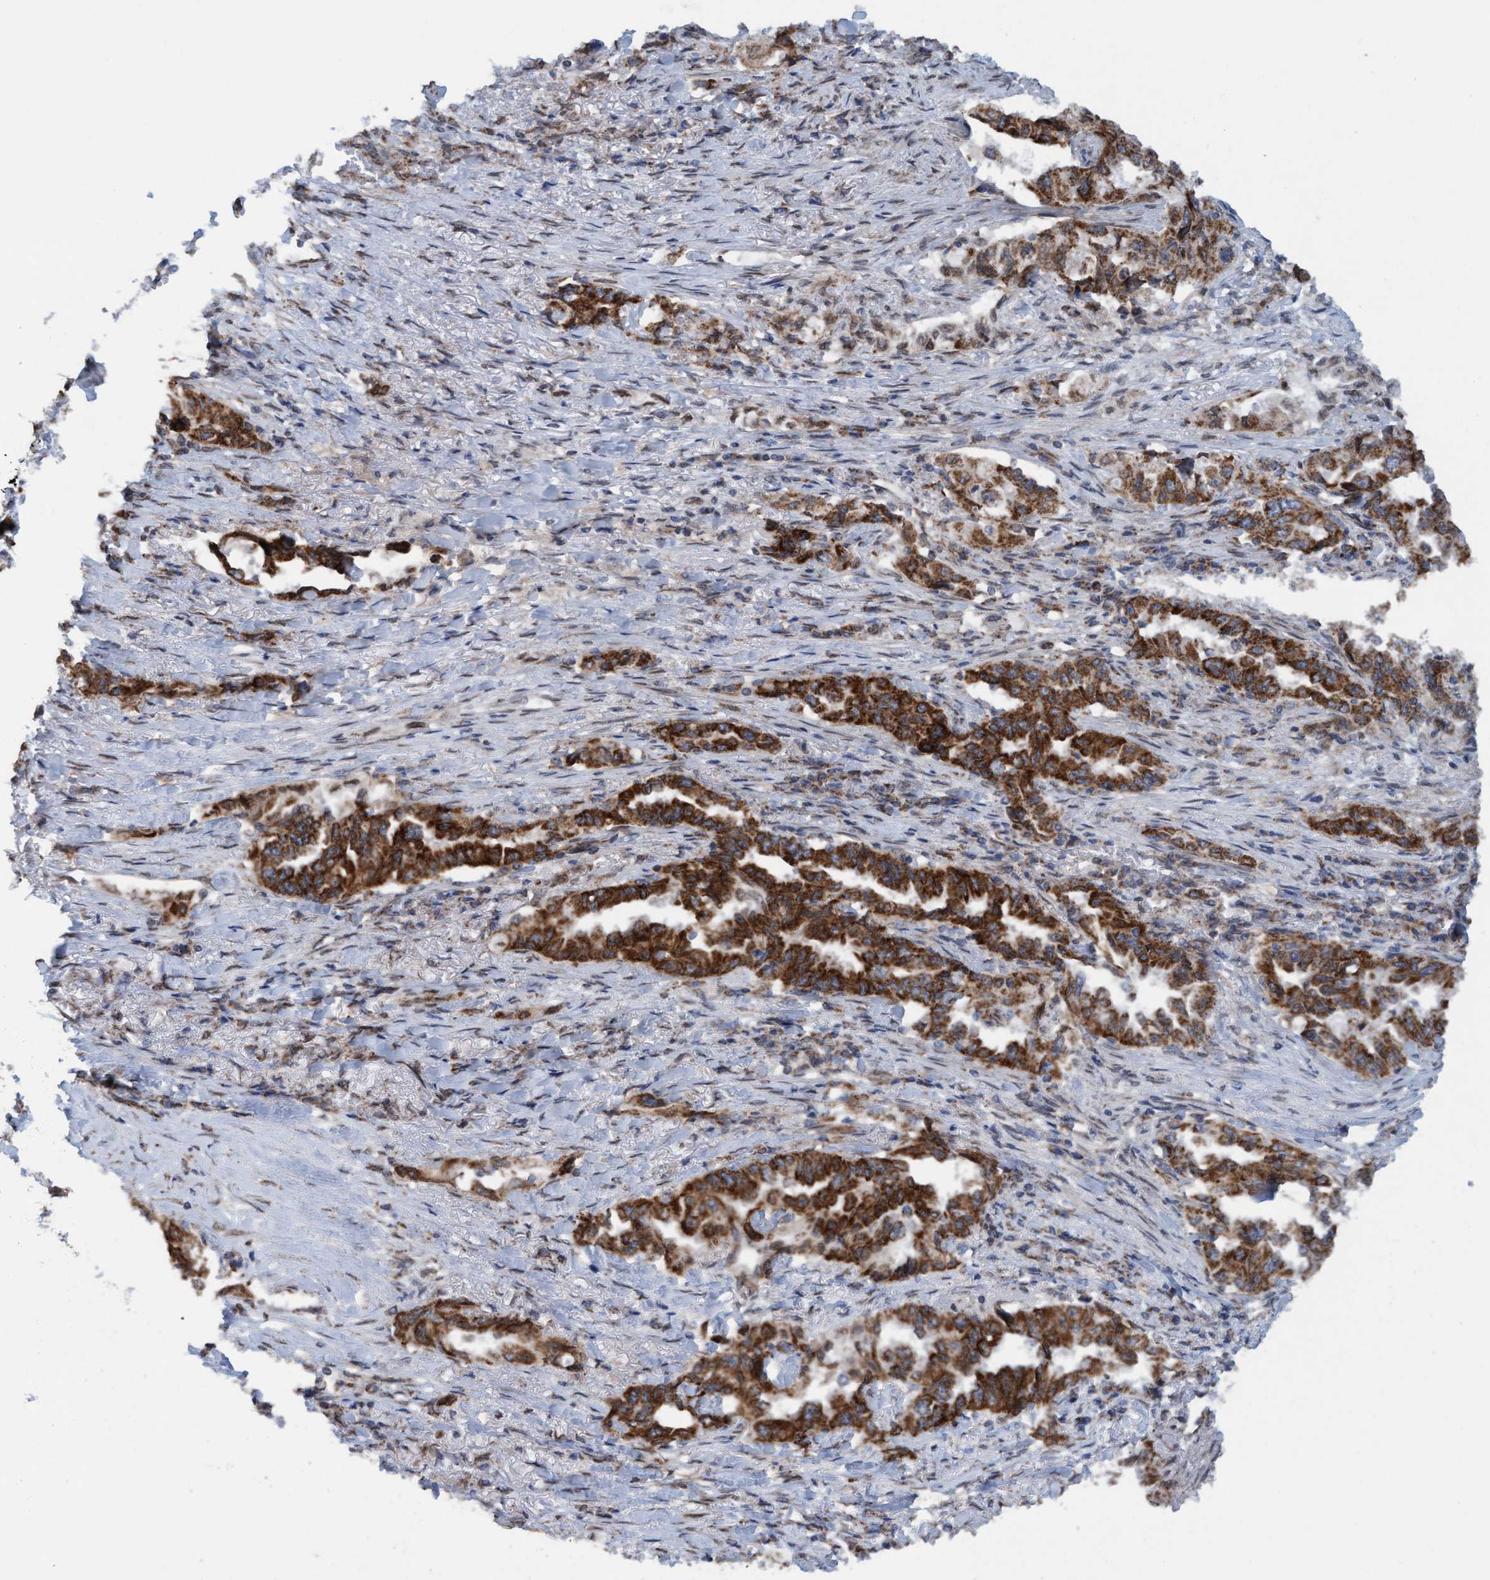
{"staining": {"intensity": "strong", "quantity": ">75%", "location": "cytoplasmic/membranous"}, "tissue": "lung cancer", "cell_type": "Tumor cells", "image_type": "cancer", "snomed": [{"axis": "morphology", "description": "Adenocarcinoma, NOS"}, {"axis": "topography", "description": "Lung"}], "caption": "DAB immunohistochemical staining of human lung adenocarcinoma displays strong cytoplasmic/membranous protein staining in approximately >75% of tumor cells.", "gene": "MRPS23", "patient": {"sex": "female", "age": 51}}